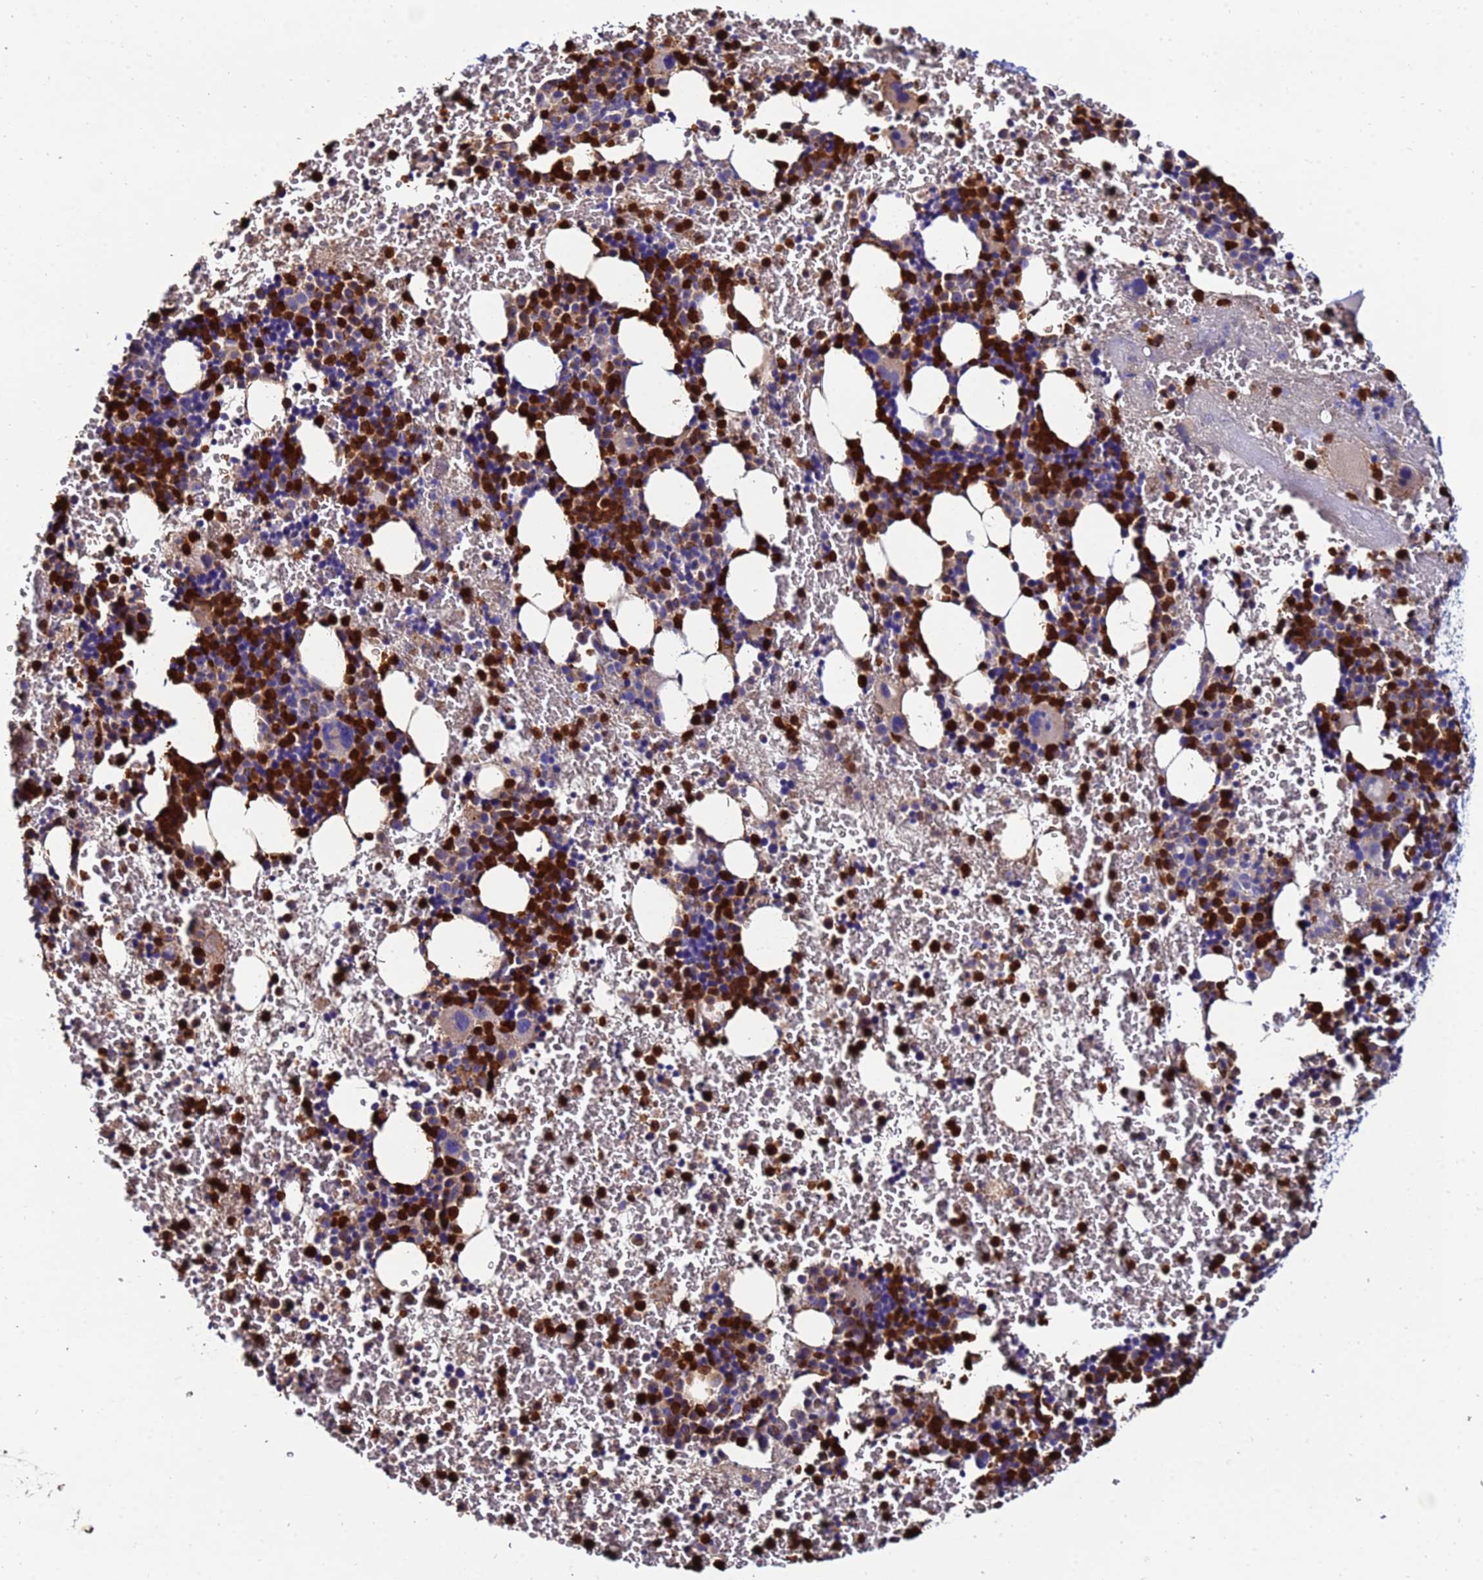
{"staining": {"intensity": "strong", "quantity": "25%-75%", "location": "cytoplasmic/membranous"}, "tissue": "bone marrow", "cell_type": "Hematopoietic cells", "image_type": "normal", "snomed": [{"axis": "morphology", "description": "Normal tissue, NOS"}, {"axis": "topography", "description": "Bone marrow"}], "caption": "A micrograph of bone marrow stained for a protein demonstrates strong cytoplasmic/membranous brown staining in hematopoietic cells.", "gene": "TUBAL3", "patient": {"sex": "male", "age": 11}}